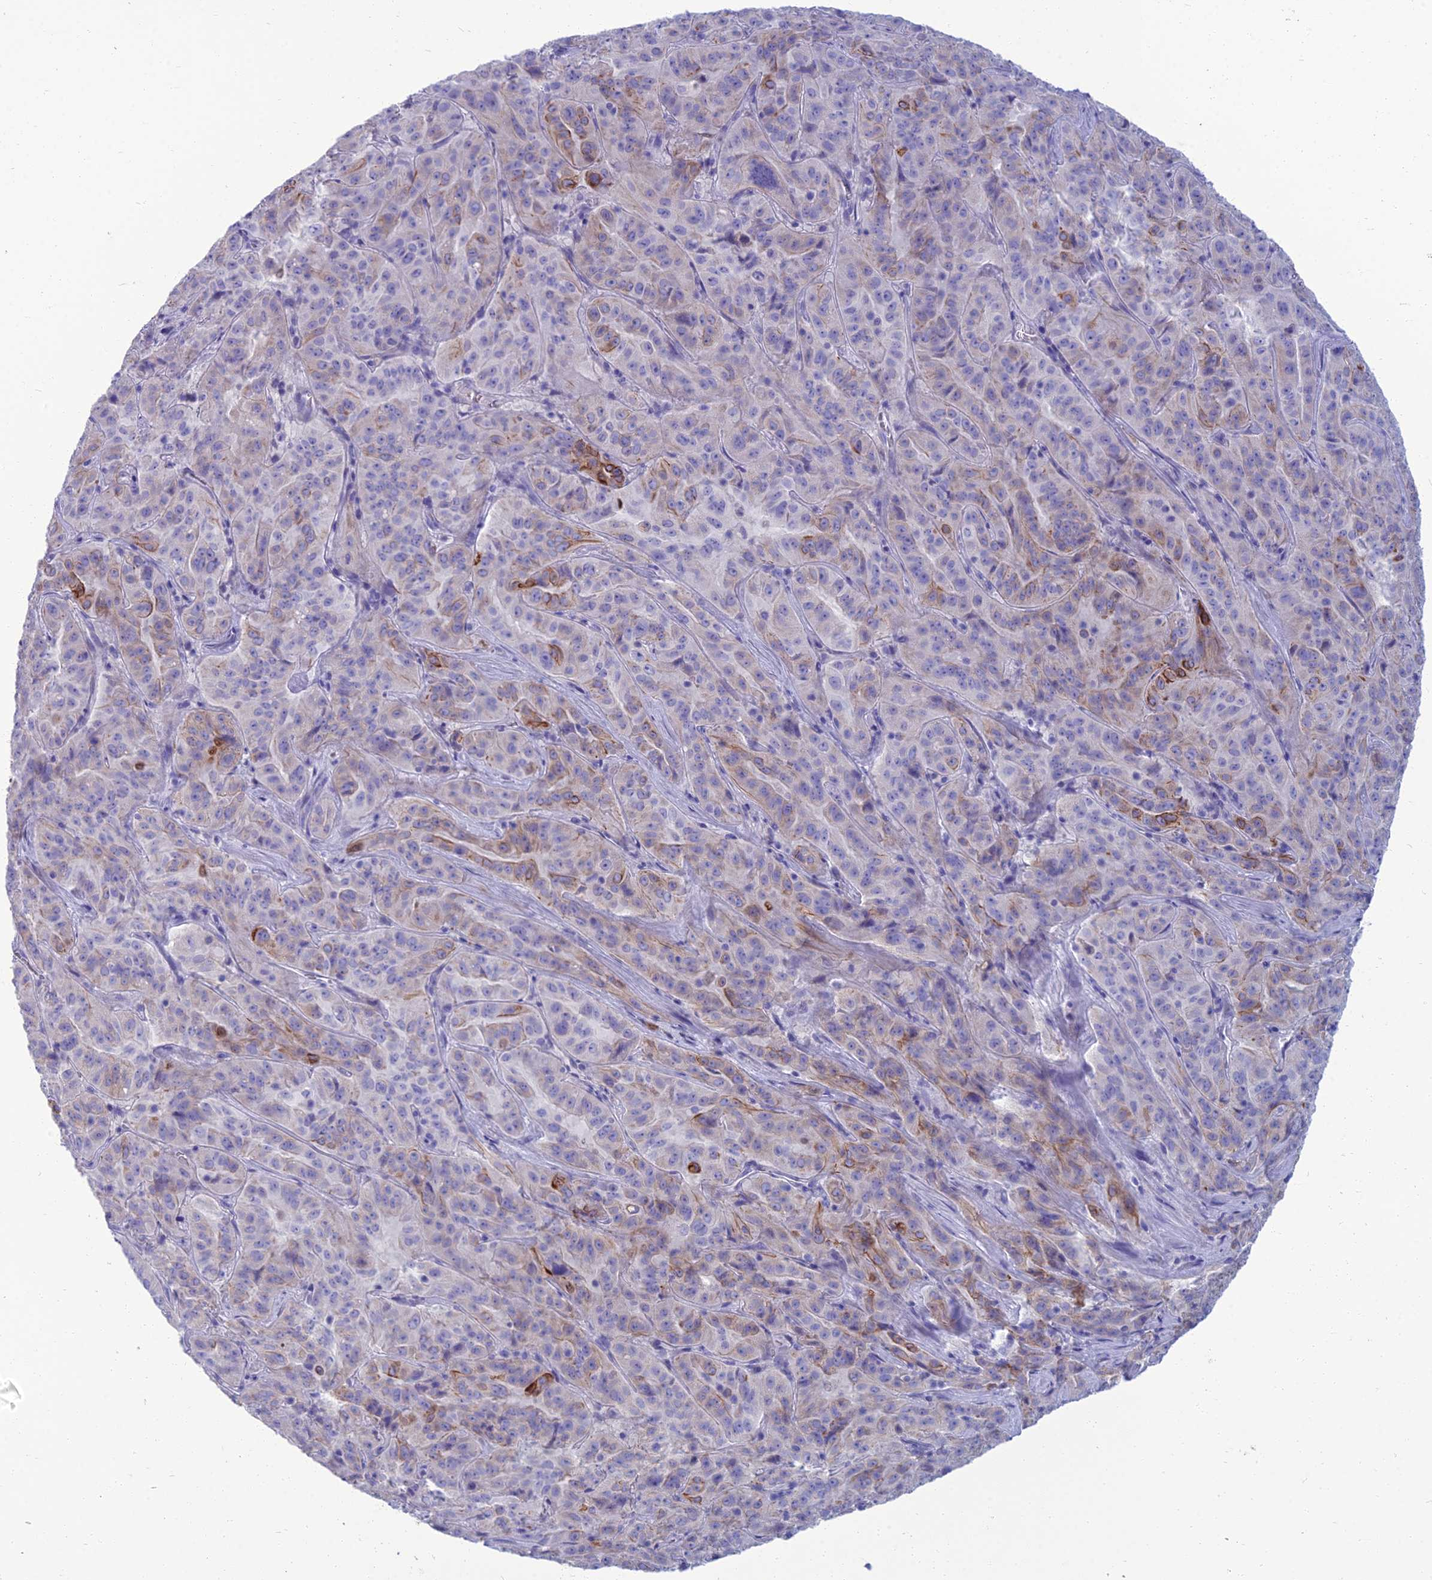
{"staining": {"intensity": "weak", "quantity": "<25%", "location": "cytoplasmic/membranous"}, "tissue": "pancreatic cancer", "cell_type": "Tumor cells", "image_type": "cancer", "snomed": [{"axis": "morphology", "description": "Adenocarcinoma, NOS"}, {"axis": "topography", "description": "Pancreas"}], "caption": "IHC photomicrograph of pancreatic cancer stained for a protein (brown), which reveals no expression in tumor cells. The staining was performed using DAB to visualize the protein expression in brown, while the nuclei were stained in blue with hematoxylin (Magnification: 20x).", "gene": "SPTLC3", "patient": {"sex": "male", "age": 63}}